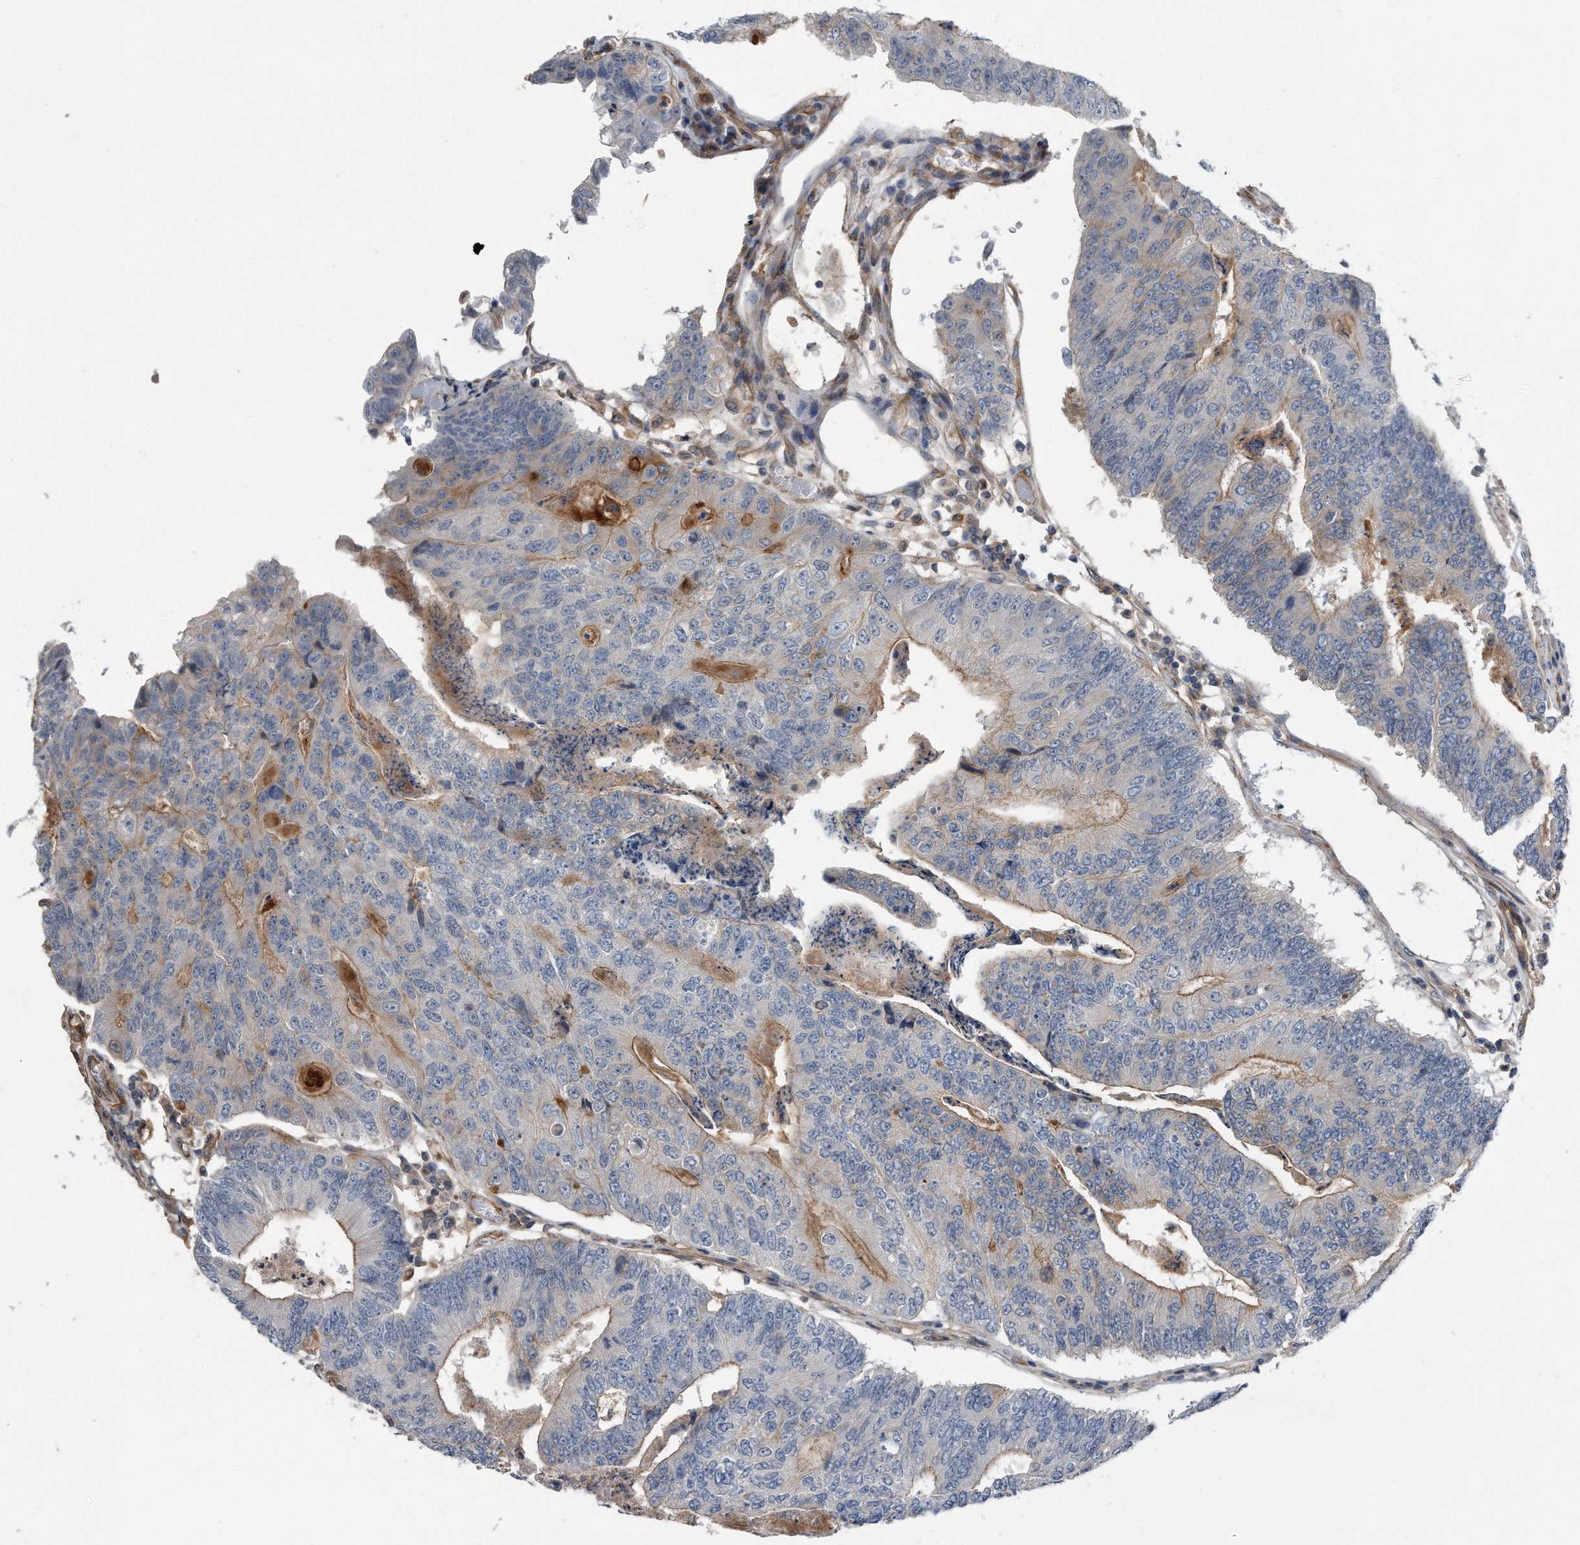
{"staining": {"intensity": "moderate", "quantity": "<25%", "location": "cytoplasmic/membranous"}, "tissue": "colorectal cancer", "cell_type": "Tumor cells", "image_type": "cancer", "snomed": [{"axis": "morphology", "description": "Adenocarcinoma, NOS"}, {"axis": "topography", "description": "Colon"}], "caption": "About <25% of tumor cells in colorectal cancer exhibit moderate cytoplasmic/membranous protein positivity as visualized by brown immunohistochemical staining.", "gene": "GPC1", "patient": {"sex": "female", "age": 67}}